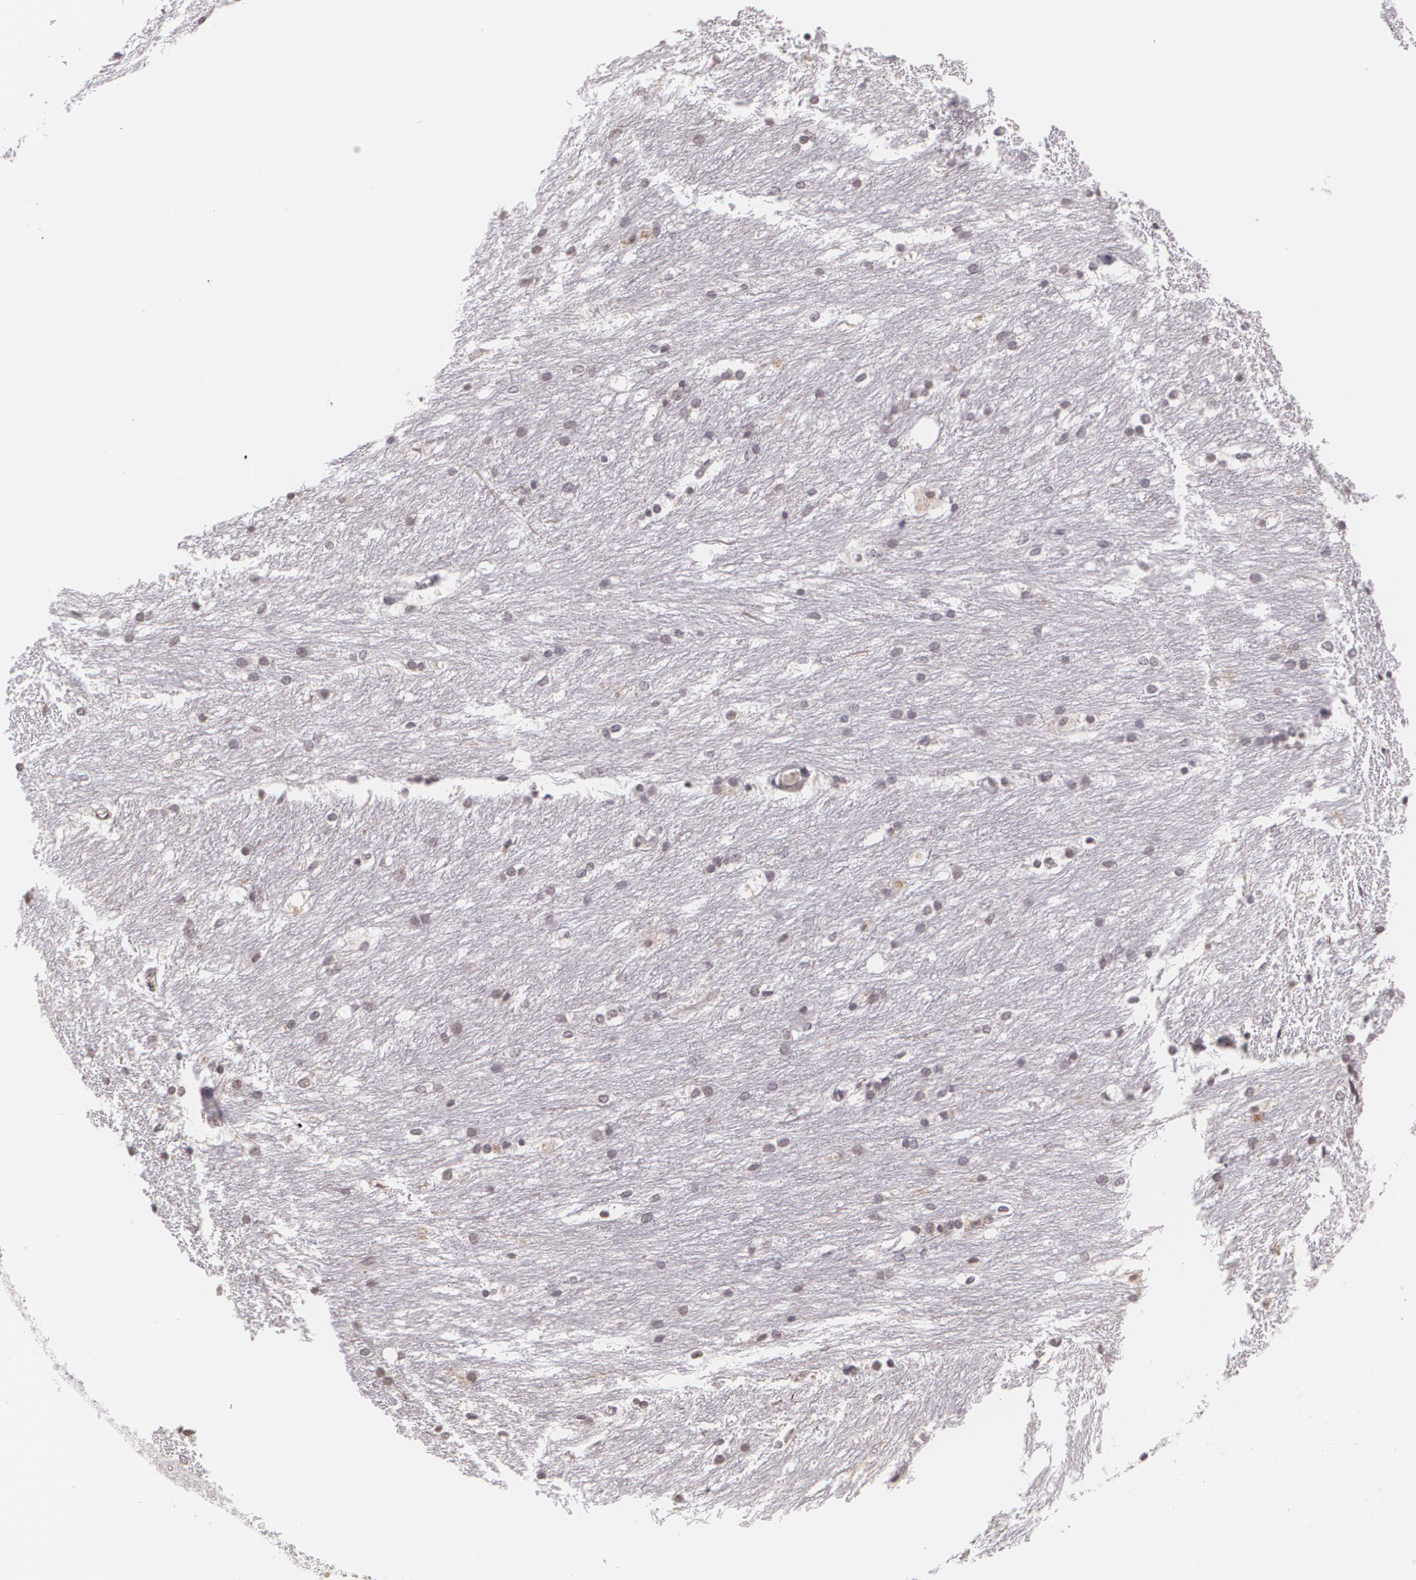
{"staining": {"intensity": "moderate", "quantity": "<25%", "location": "cytoplasmic/membranous"}, "tissue": "caudate", "cell_type": "Glial cells", "image_type": "normal", "snomed": [{"axis": "morphology", "description": "Normal tissue, NOS"}, {"axis": "topography", "description": "Lateral ventricle wall"}], "caption": "Caudate stained for a protein (brown) displays moderate cytoplasmic/membranous positive positivity in approximately <25% of glial cells.", "gene": "MUC1", "patient": {"sex": "female", "age": 19}}